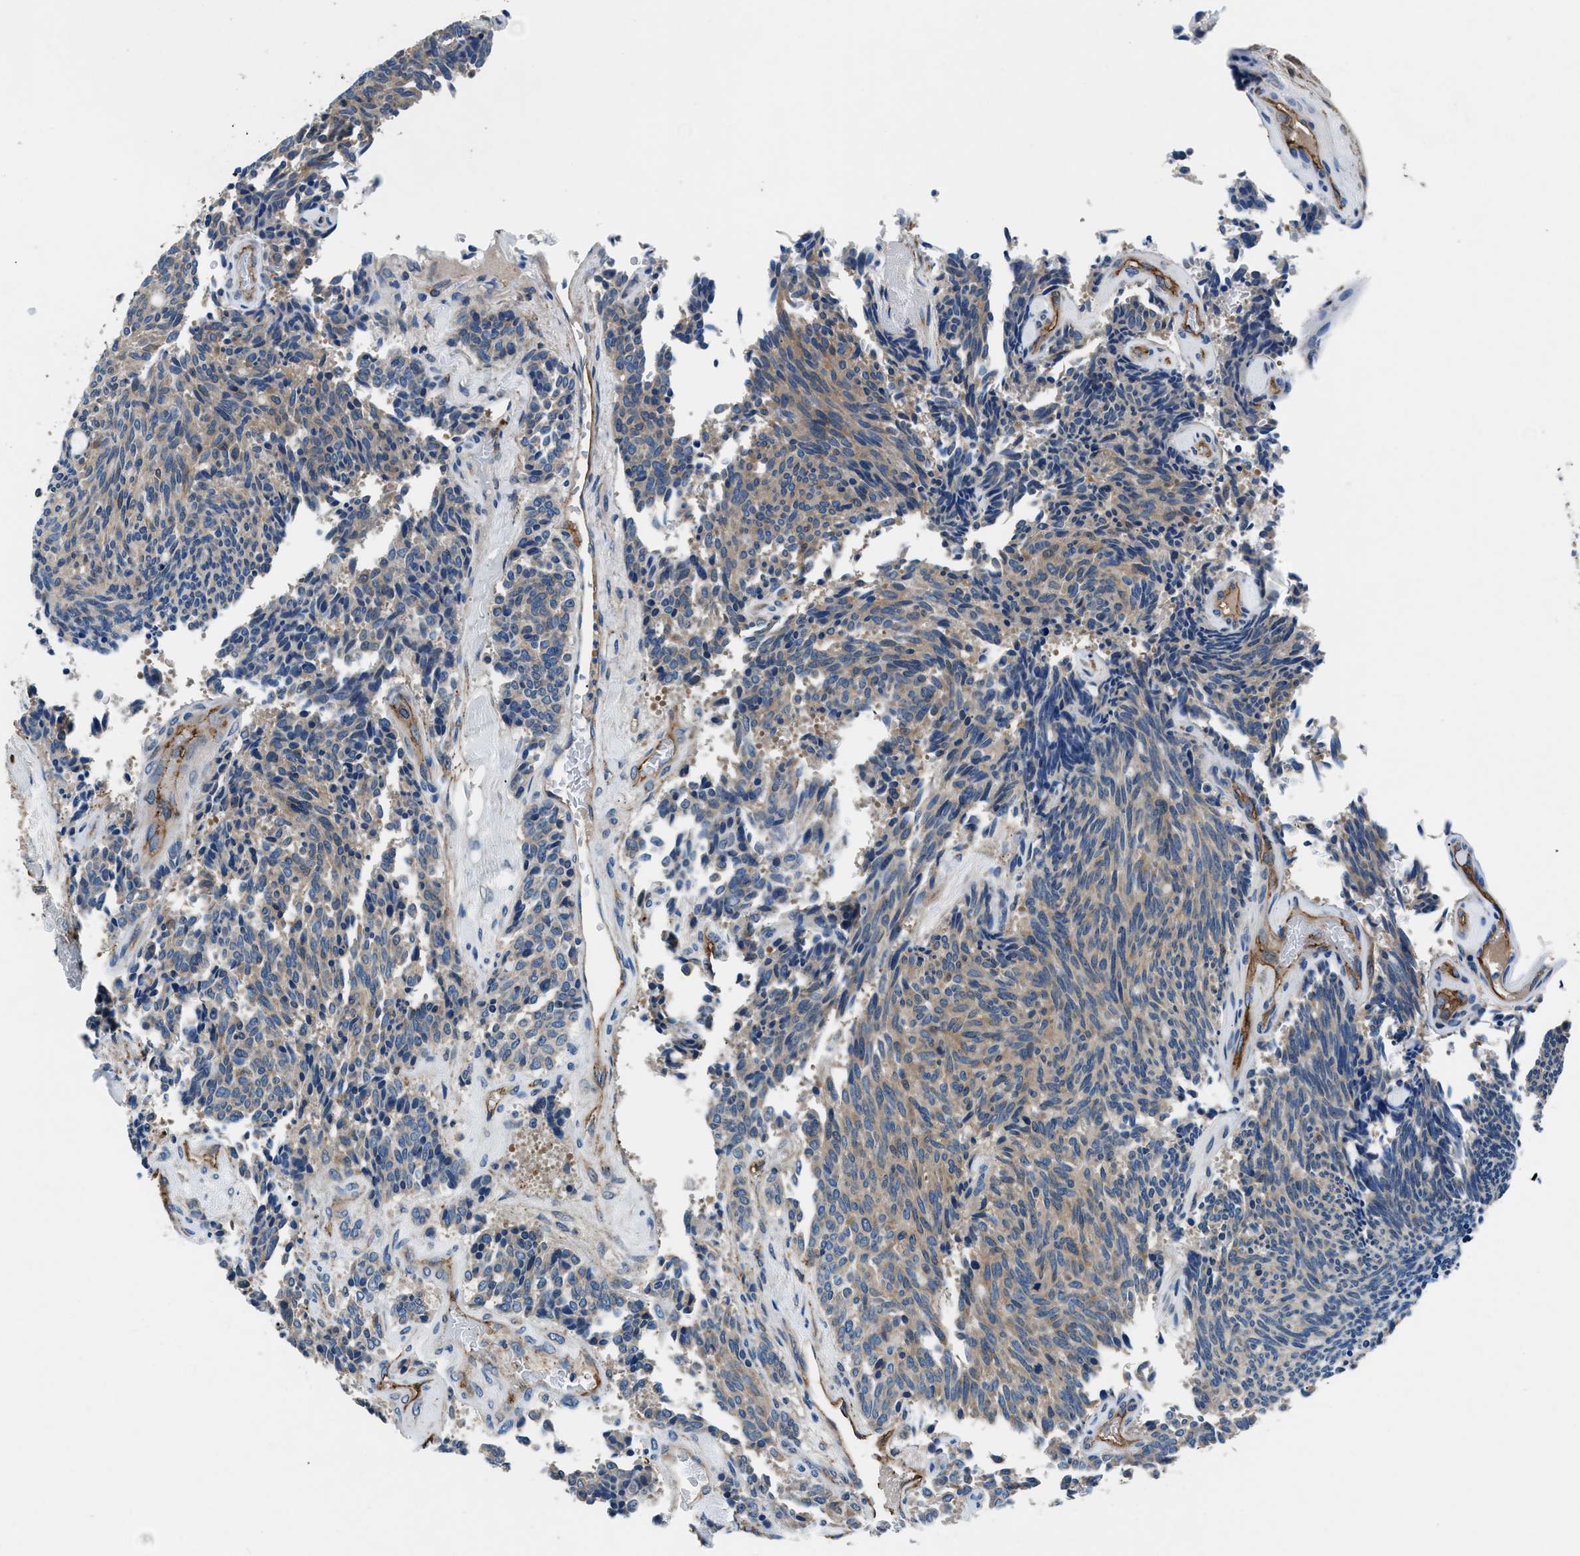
{"staining": {"intensity": "weak", "quantity": "25%-75%", "location": "cytoplasmic/membranous"}, "tissue": "carcinoid", "cell_type": "Tumor cells", "image_type": "cancer", "snomed": [{"axis": "morphology", "description": "Carcinoid, malignant, NOS"}, {"axis": "topography", "description": "Pancreas"}], "caption": "DAB immunohistochemical staining of human malignant carcinoid demonstrates weak cytoplasmic/membranous protein positivity in about 25%-75% of tumor cells. (DAB = brown stain, brightfield microscopy at high magnification).", "gene": "PRTFDC1", "patient": {"sex": "female", "age": 54}}